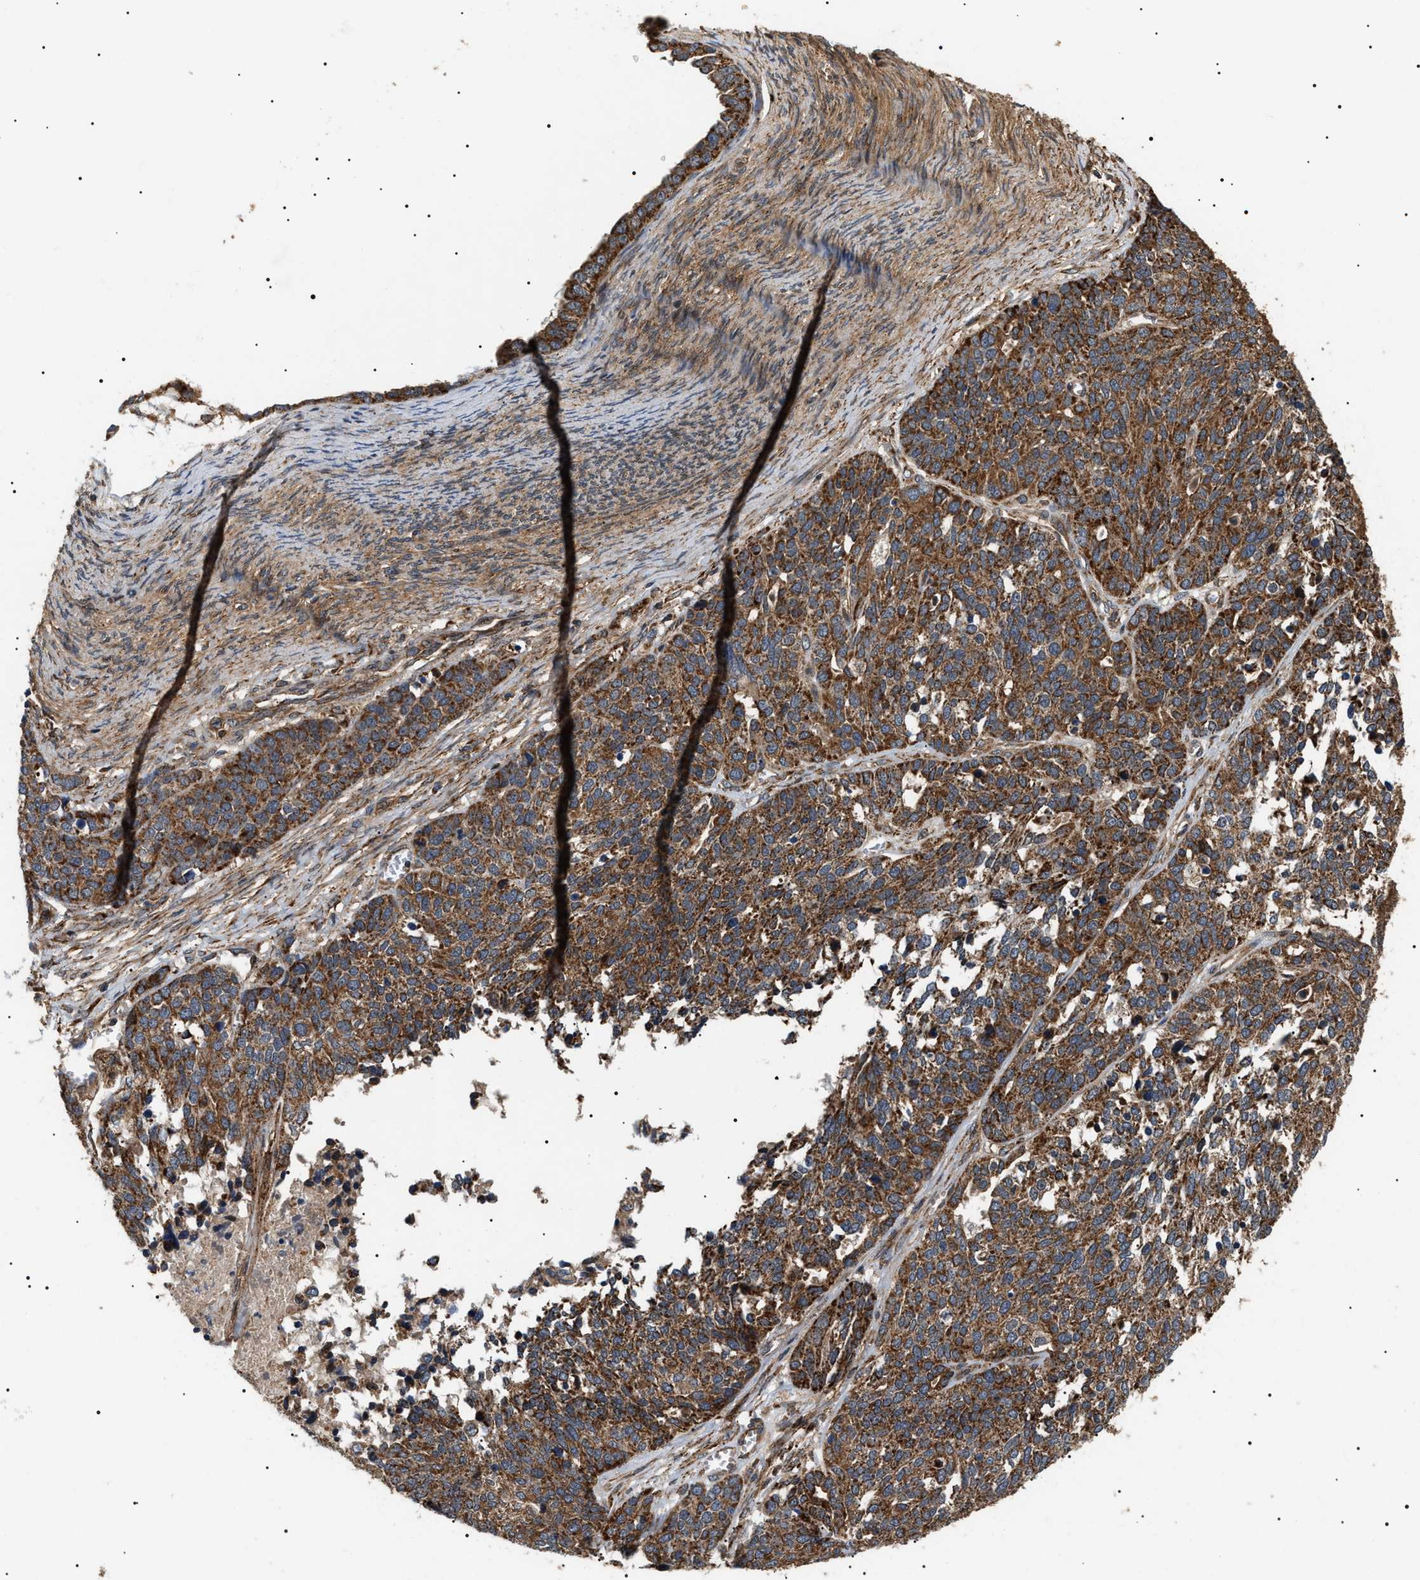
{"staining": {"intensity": "strong", "quantity": ">75%", "location": "cytoplasmic/membranous"}, "tissue": "ovarian cancer", "cell_type": "Tumor cells", "image_type": "cancer", "snomed": [{"axis": "morphology", "description": "Cystadenocarcinoma, serous, NOS"}, {"axis": "topography", "description": "Ovary"}], "caption": "Strong cytoplasmic/membranous staining for a protein is identified in about >75% of tumor cells of ovarian cancer using IHC.", "gene": "ZBTB26", "patient": {"sex": "female", "age": 44}}